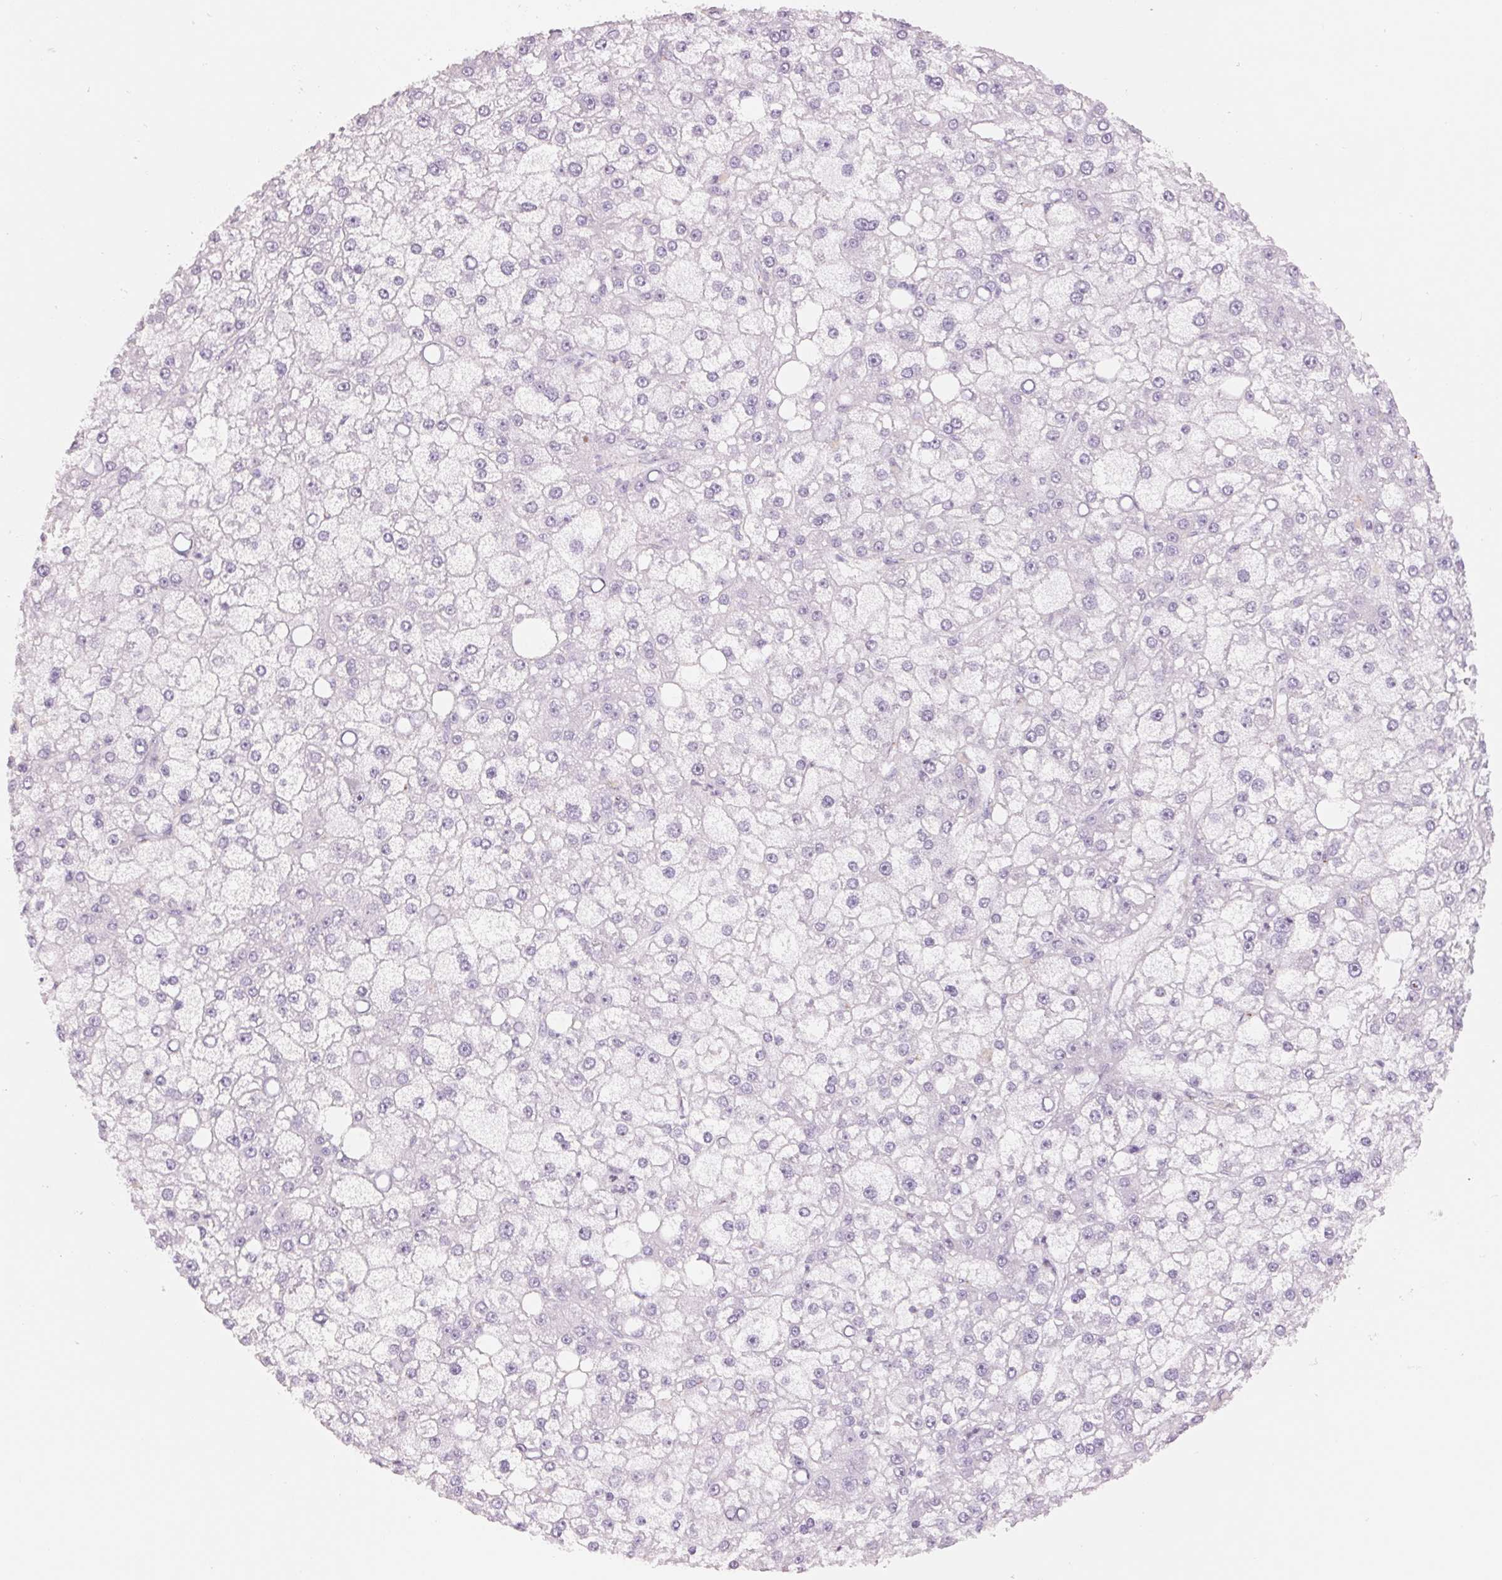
{"staining": {"intensity": "negative", "quantity": "none", "location": "none"}, "tissue": "liver cancer", "cell_type": "Tumor cells", "image_type": "cancer", "snomed": [{"axis": "morphology", "description": "Carcinoma, Hepatocellular, NOS"}, {"axis": "topography", "description": "Liver"}], "caption": "High magnification brightfield microscopy of hepatocellular carcinoma (liver) stained with DAB (3,3'-diaminobenzidine) (brown) and counterstained with hematoxylin (blue): tumor cells show no significant positivity.", "gene": "GALNT7", "patient": {"sex": "male", "age": 67}}